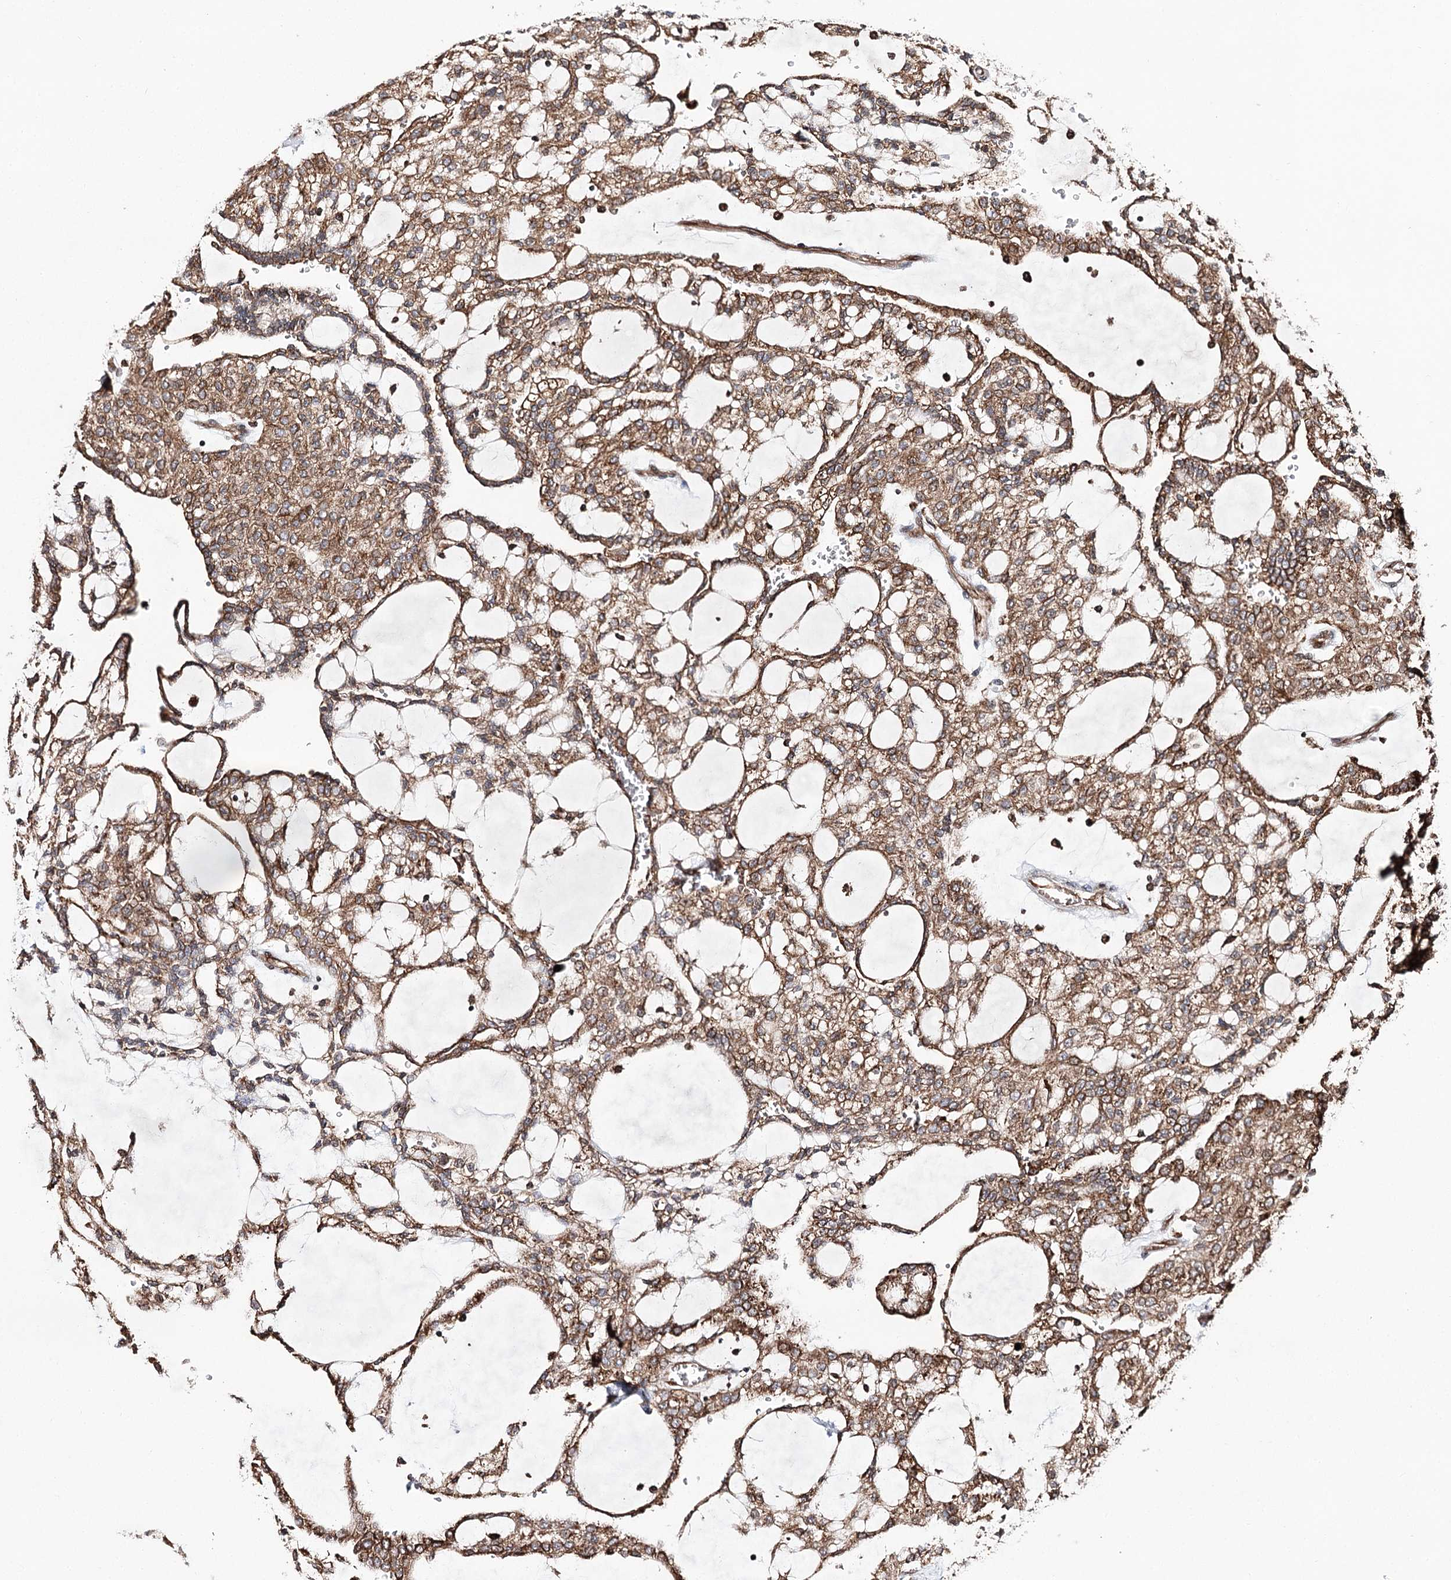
{"staining": {"intensity": "moderate", "quantity": ">75%", "location": "cytoplasmic/membranous"}, "tissue": "renal cancer", "cell_type": "Tumor cells", "image_type": "cancer", "snomed": [{"axis": "morphology", "description": "Adenocarcinoma, NOS"}, {"axis": "topography", "description": "Kidney"}], "caption": "High-power microscopy captured an immunohistochemistry (IHC) micrograph of renal cancer, revealing moderate cytoplasmic/membranous staining in approximately >75% of tumor cells. (Brightfield microscopy of DAB IHC at high magnification).", "gene": "DNAJB14", "patient": {"sex": "male", "age": 63}}